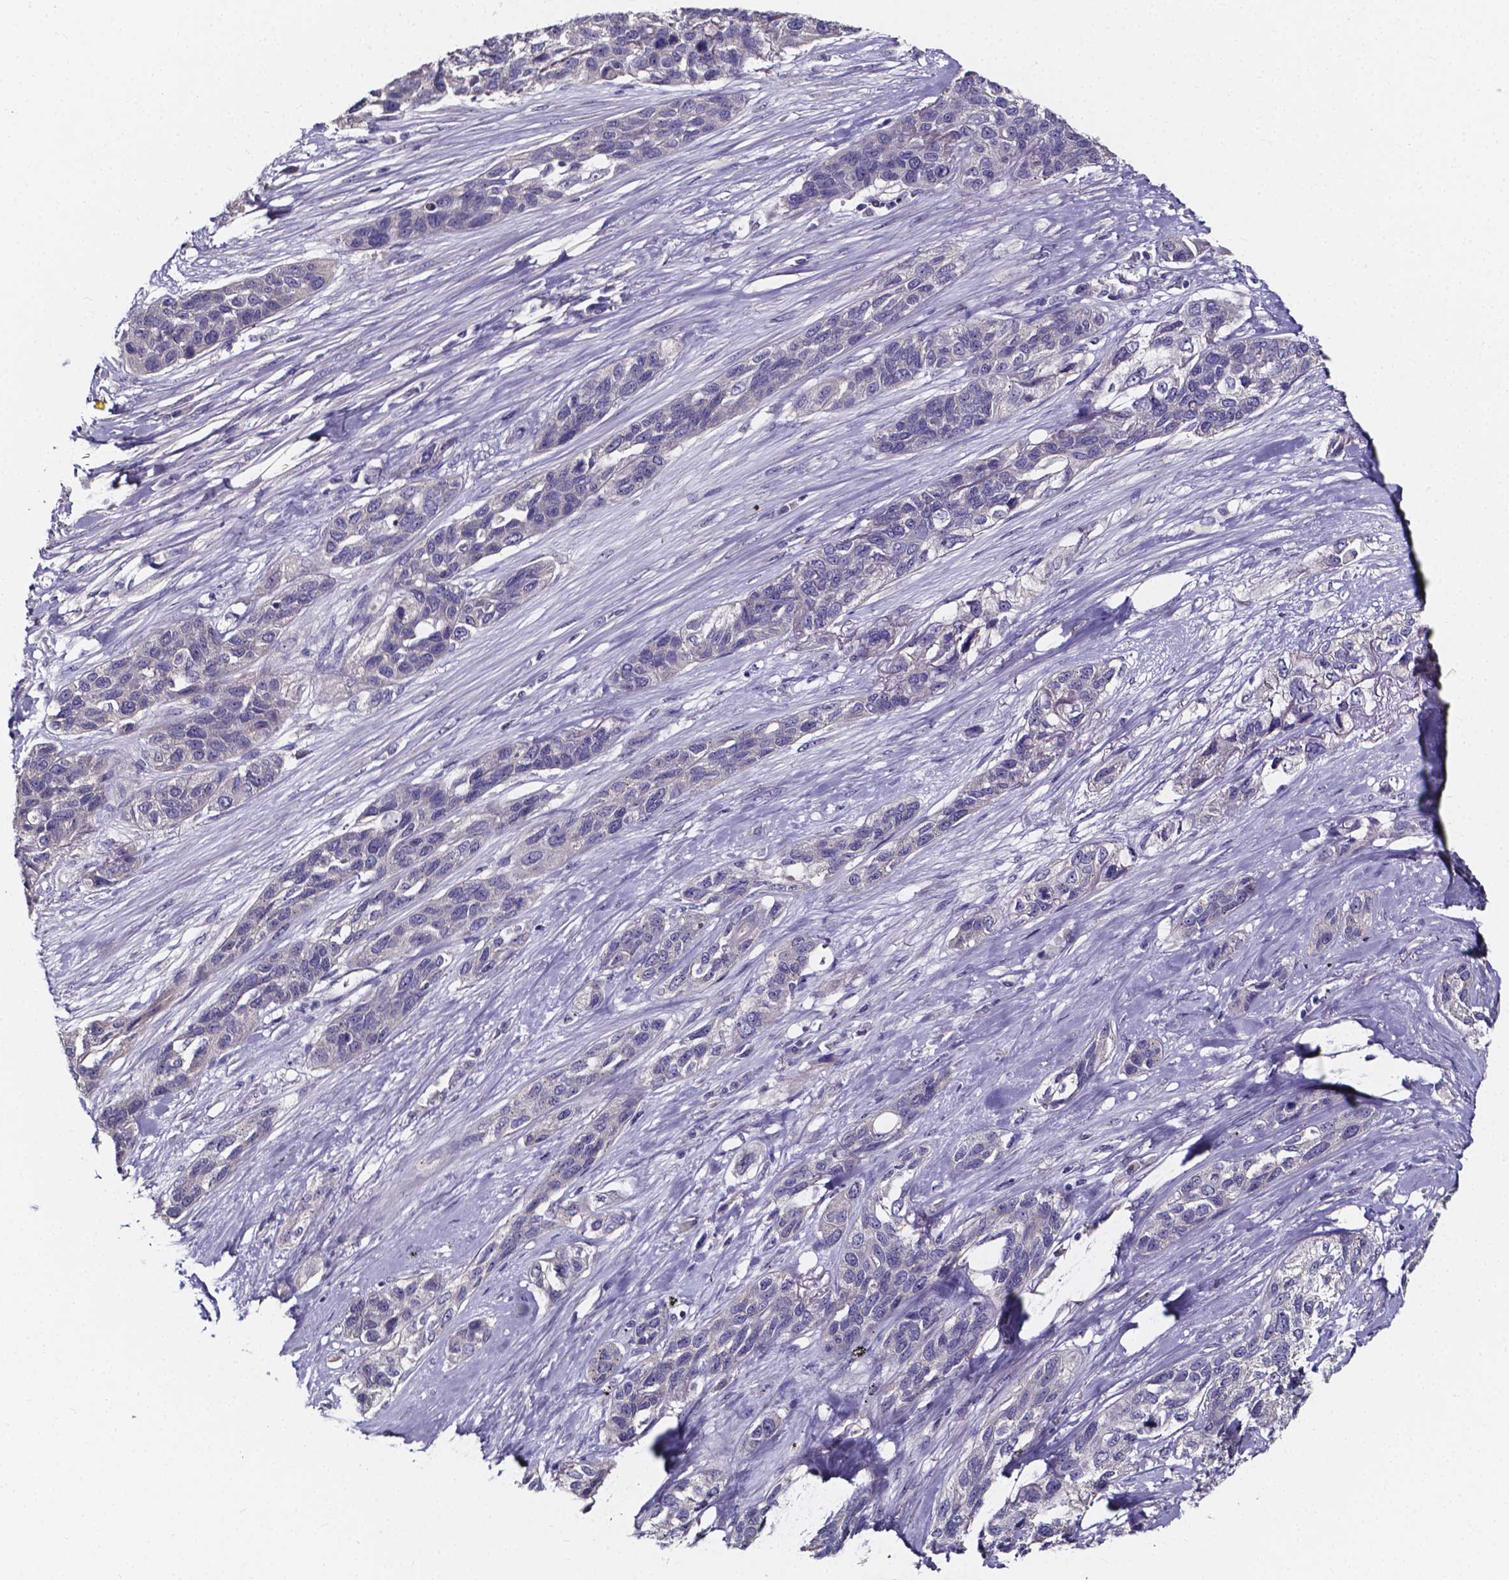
{"staining": {"intensity": "negative", "quantity": "none", "location": "none"}, "tissue": "lung cancer", "cell_type": "Tumor cells", "image_type": "cancer", "snomed": [{"axis": "morphology", "description": "Squamous cell carcinoma, NOS"}, {"axis": "topography", "description": "Lung"}], "caption": "IHC micrograph of human squamous cell carcinoma (lung) stained for a protein (brown), which shows no expression in tumor cells.", "gene": "THEMIS", "patient": {"sex": "female", "age": 70}}